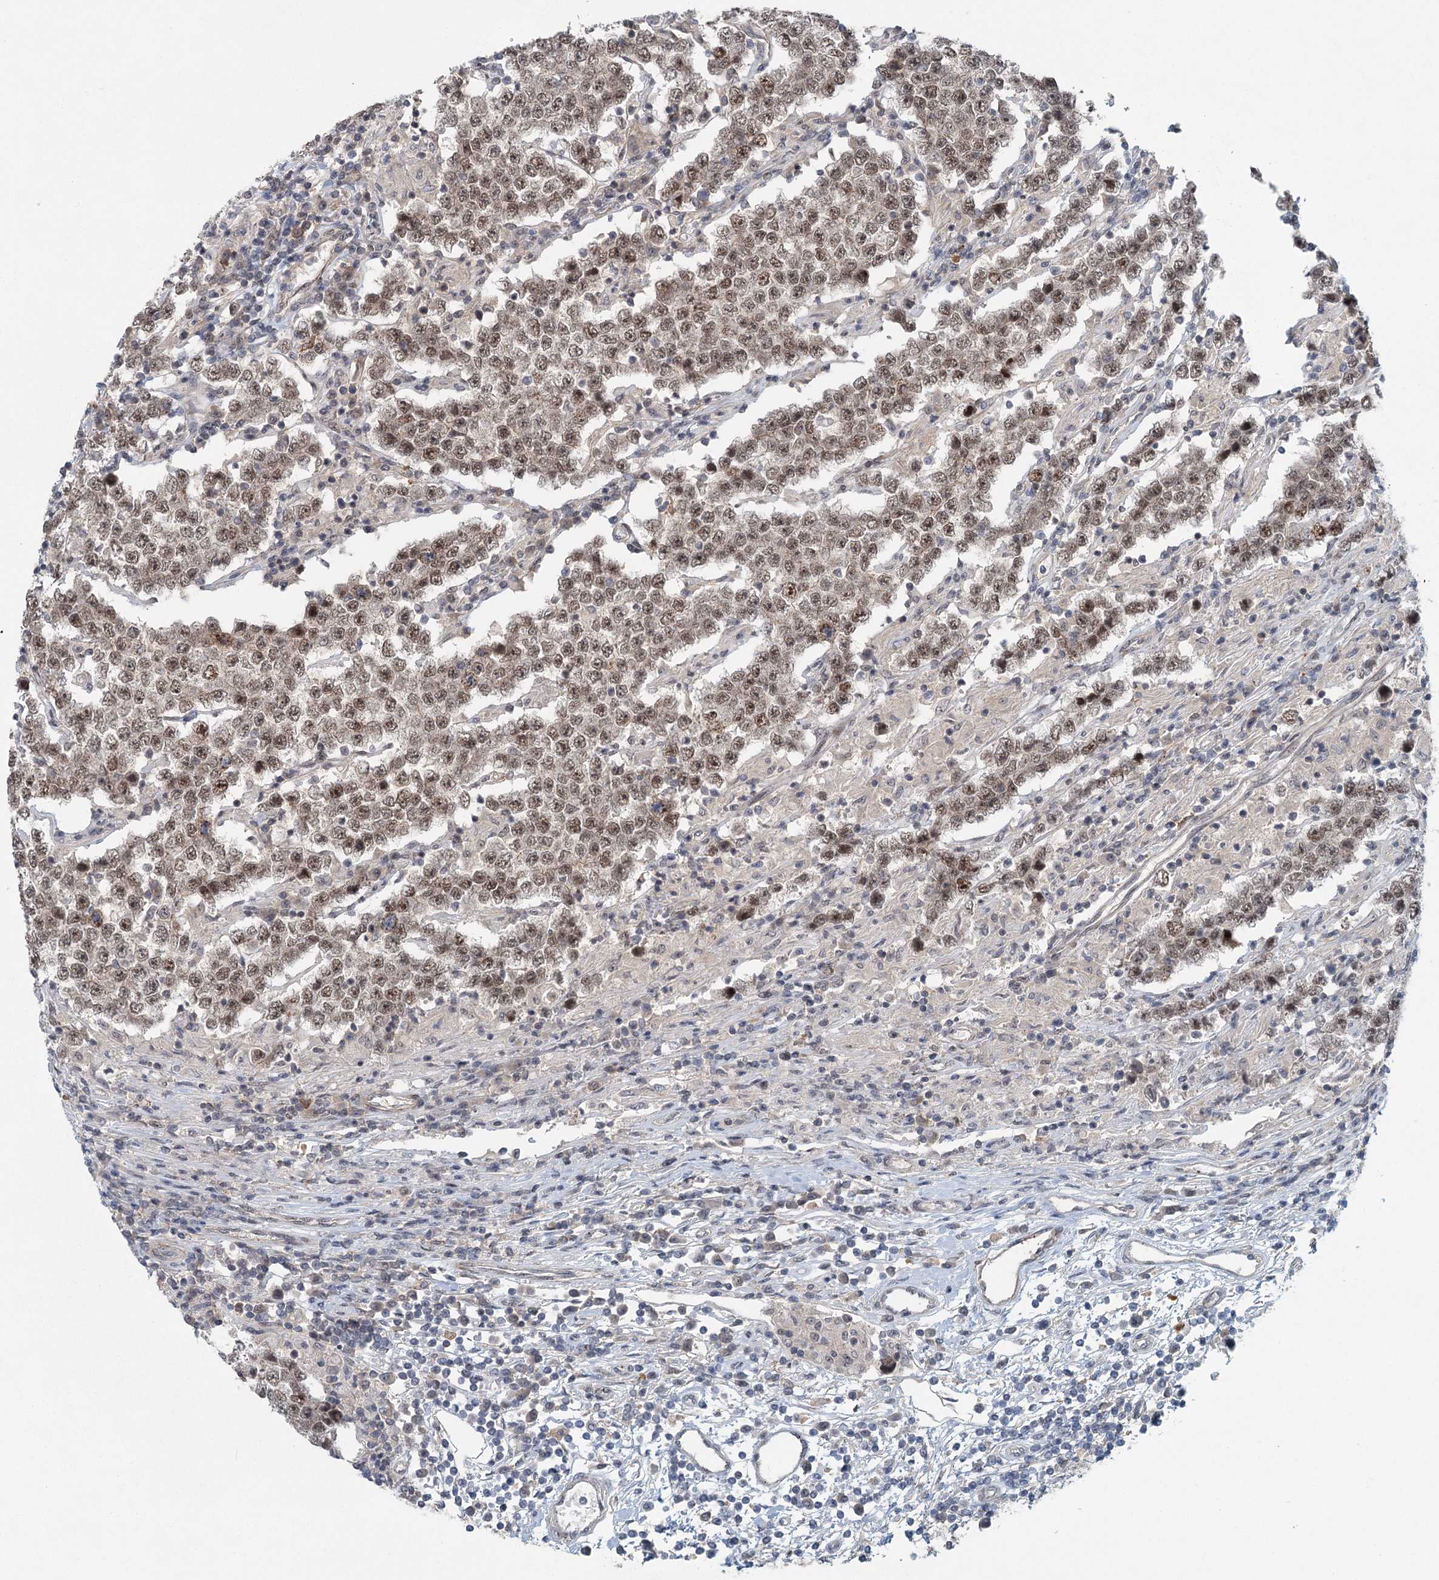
{"staining": {"intensity": "moderate", "quantity": ">75%", "location": "nuclear"}, "tissue": "testis cancer", "cell_type": "Tumor cells", "image_type": "cancer", "snomed": [{"axis": "morphology", "description": "Normal tissue, NOS"}, {"axis": "morphology", "description": "Urothelial carcinoma, High grade"}, {"axis": "morphology", "description": "Seminoma, NOS"}, {"axis": "morphology", "description": "Carcinoma, Embryonal, NOS"}, {"axis": "topography", "description": "Urinary bladder"}, {"axis": "topography", "description": "Testis"}], "caption": "Testis seminoma was stained to show a protein in brown. There is medium levels of moderate nuclear positivity in about >75% of tumor cells. The staining is performed using DAB (3,3'-diaminobenzidine) brown chromogen to label protein expression. The nuclei are counter-stained blue using hematoxylin.", "gene": "TAS2R42", "patient": {"sex": "male", "age": 41}}